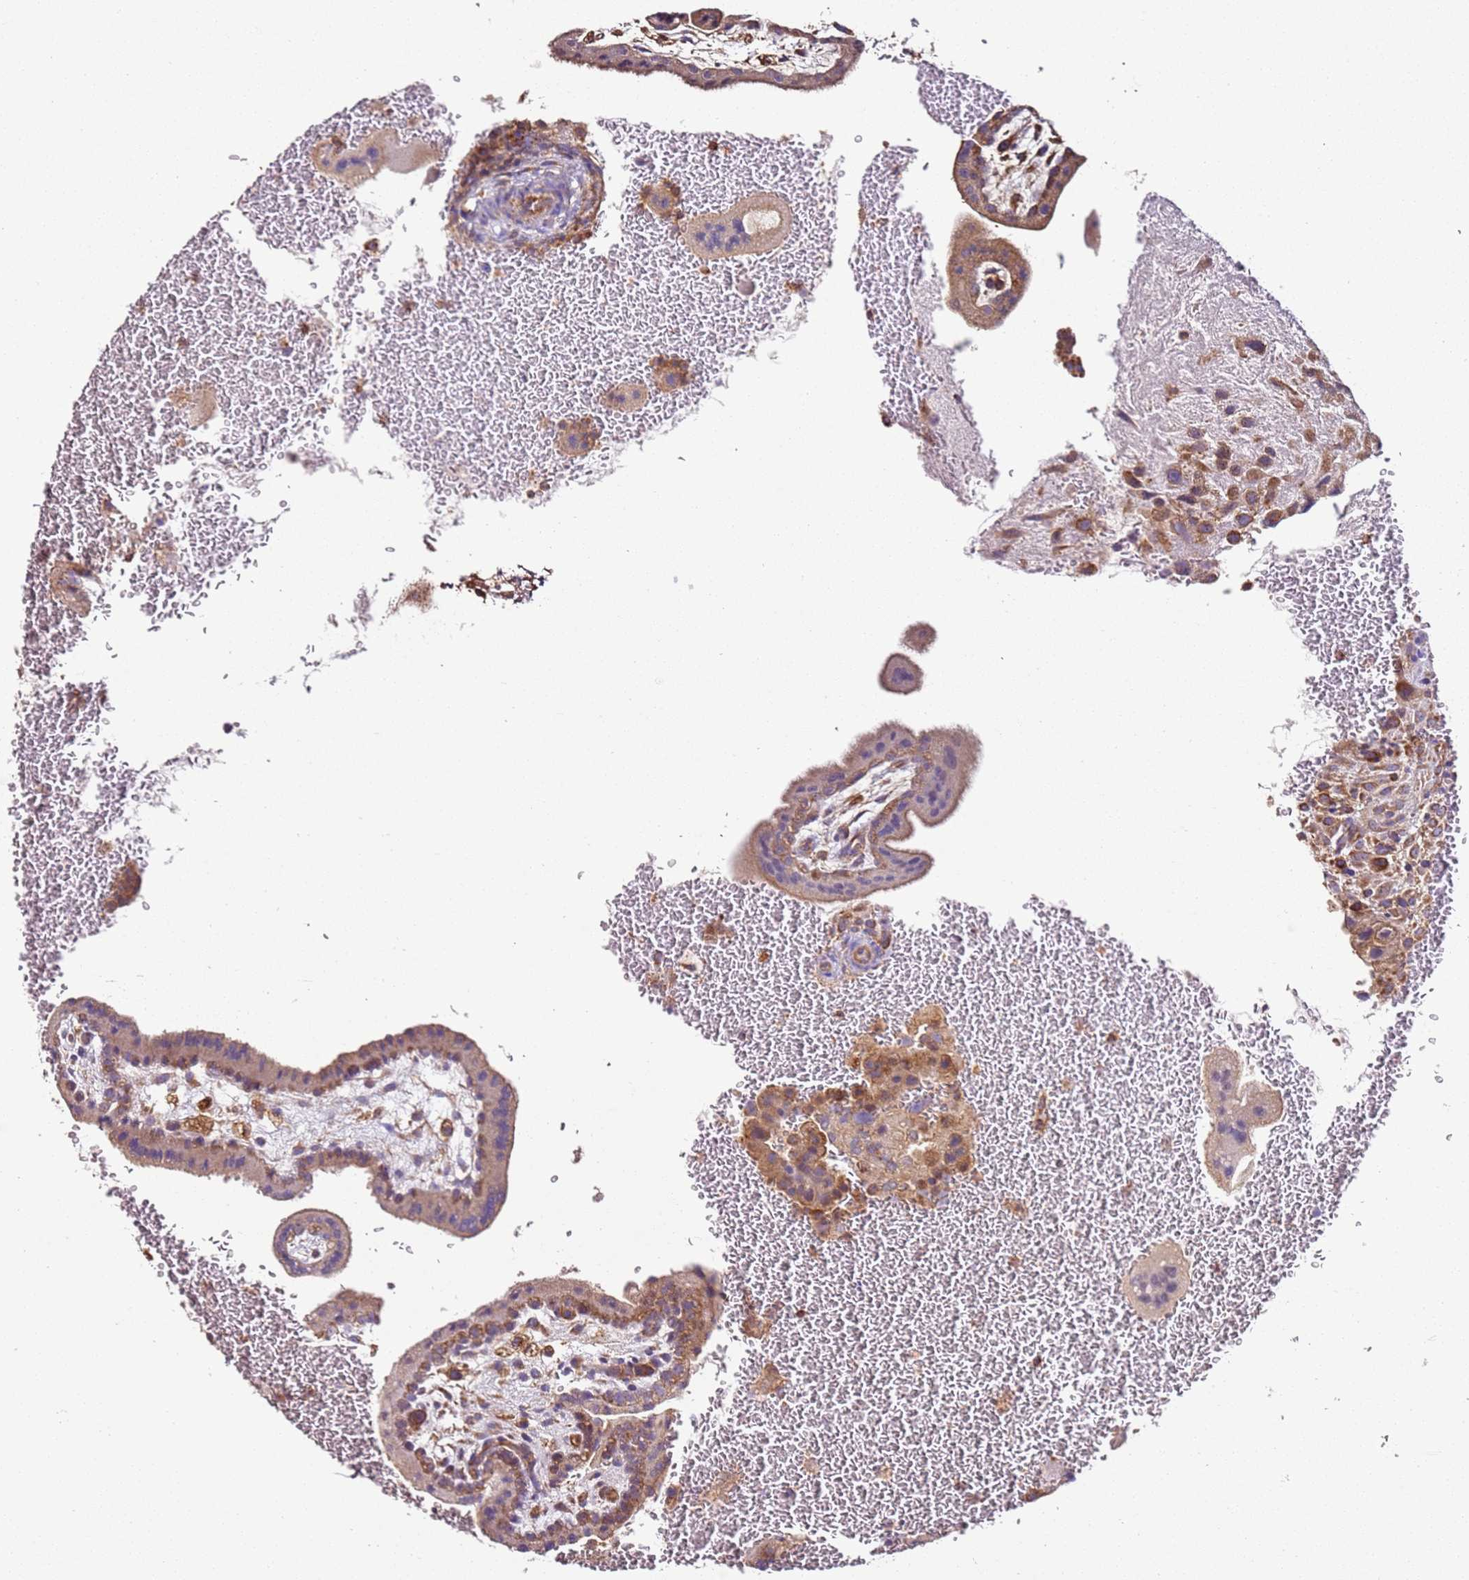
{"staining": {"intensity": "moderate", "quantity": "25%-75%", "location": "cytoplasmic/membranous"}, "tissue": "placenta", "cell_type": "Trophoblastic cells", "image_type": "normal", "snomed": [{"axis": "morphology", "description": "Normal tissue, NOS"}, {"axis": "topography", "description": "Placenta"}], "caption": "Protein staining by IHC displays moderate cytoplasmic/membranous positivity in approximately 25%-75% of trophoblastic cells in unremarkable placenta.", "gene": "RMND5A", "patient": {"sex": "female", "age": 35}}